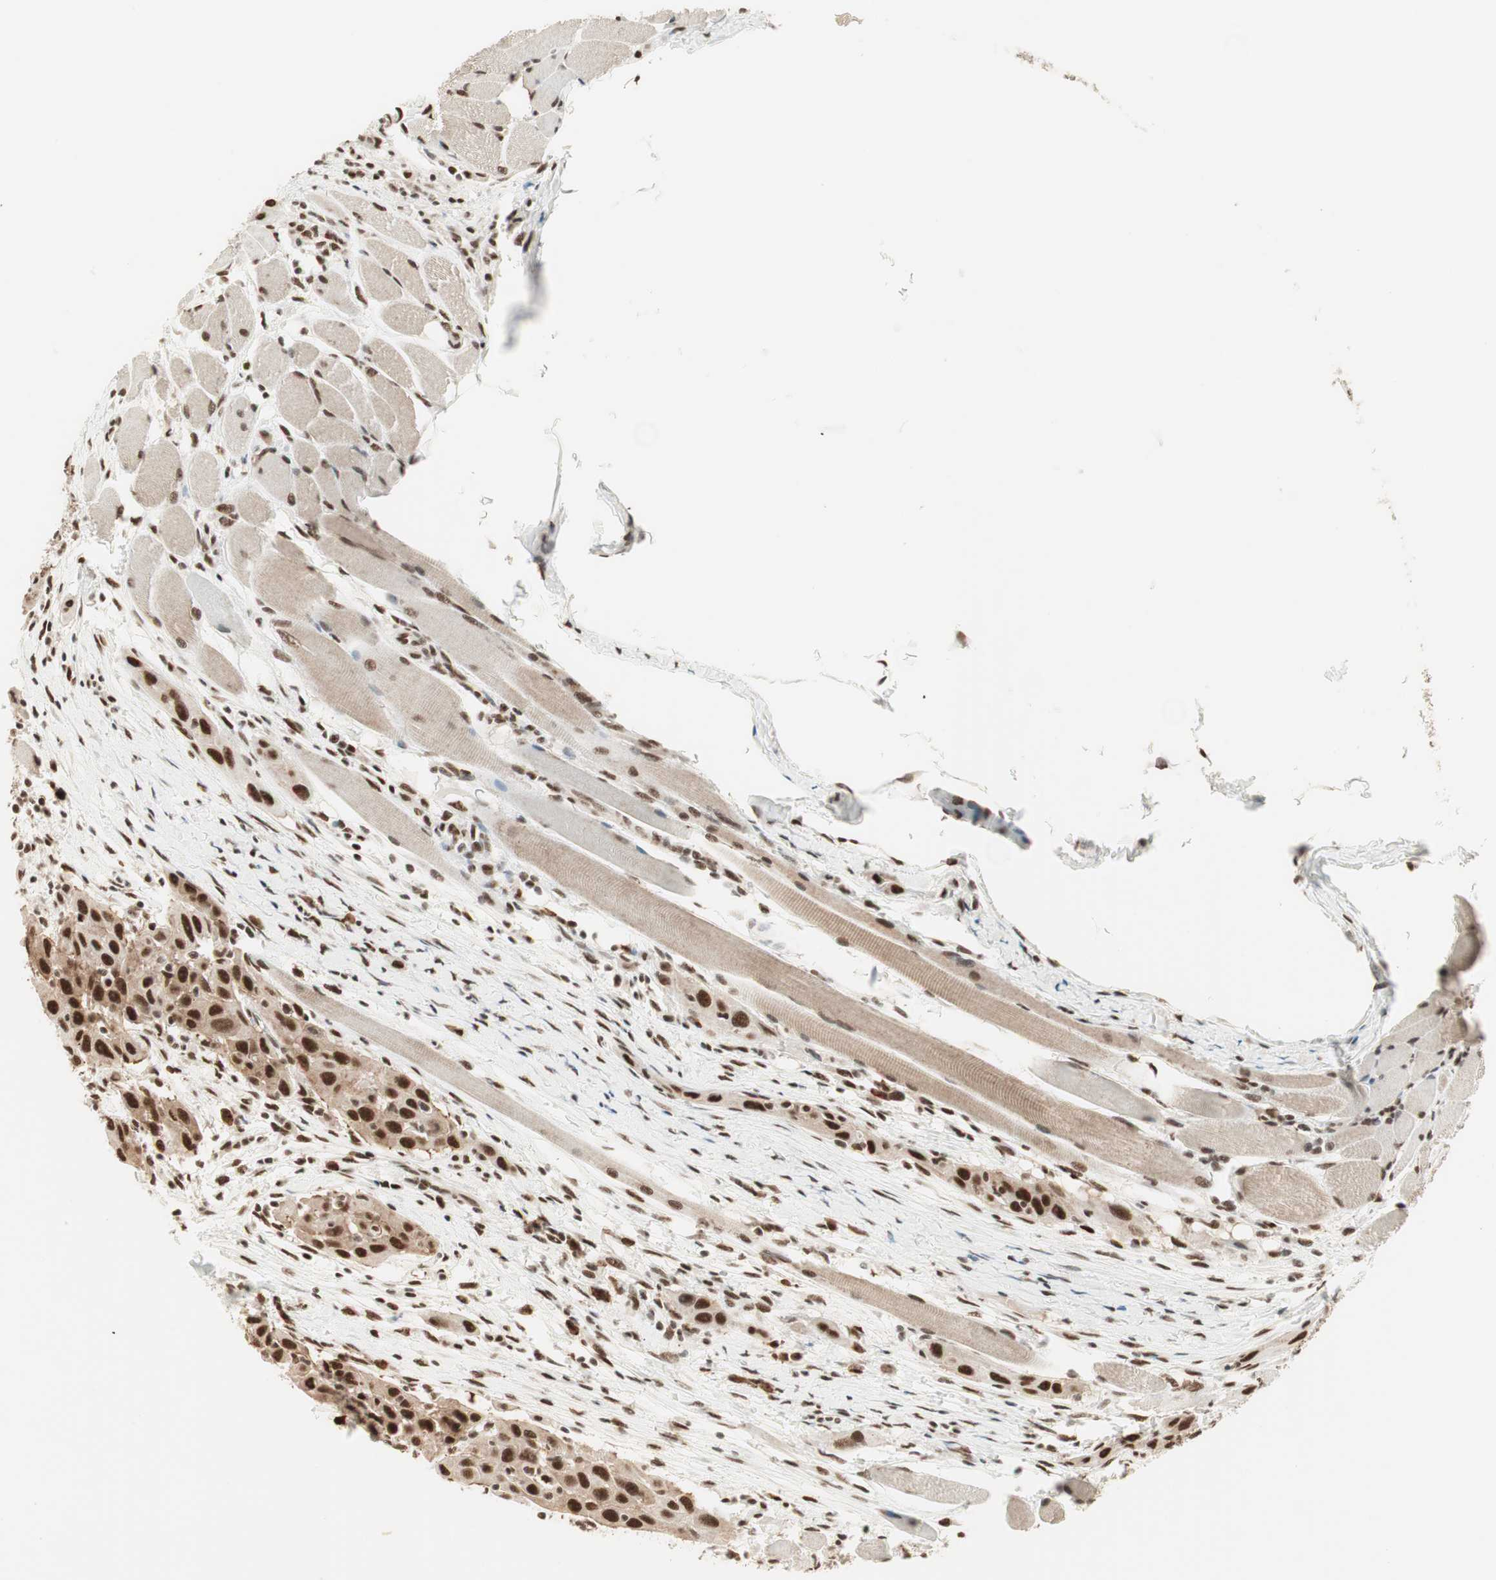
{"staining": {"intensity": "strong", "quantity": ">75%", "location": "nuclear"}, "tissue": "head and neck cancer", "cell_type": "Tumor cells", "image_type": "cancer", "snomed": [{"axis": "morphology", "description": "Squamous cell carcinoma, NOS"}, {"axis": "topography", "description": "Oral tissue"}, {"axis": "topography", "description": "Head-Neck"}], "caption": "Approximately >75% of tumor cells in human head and neck cancer show strong nuclear protein staining as visualized by brown immunohistochemical staining.", "gene": "SMARCE1", "patient": {"sex": "female", "age": 50}}